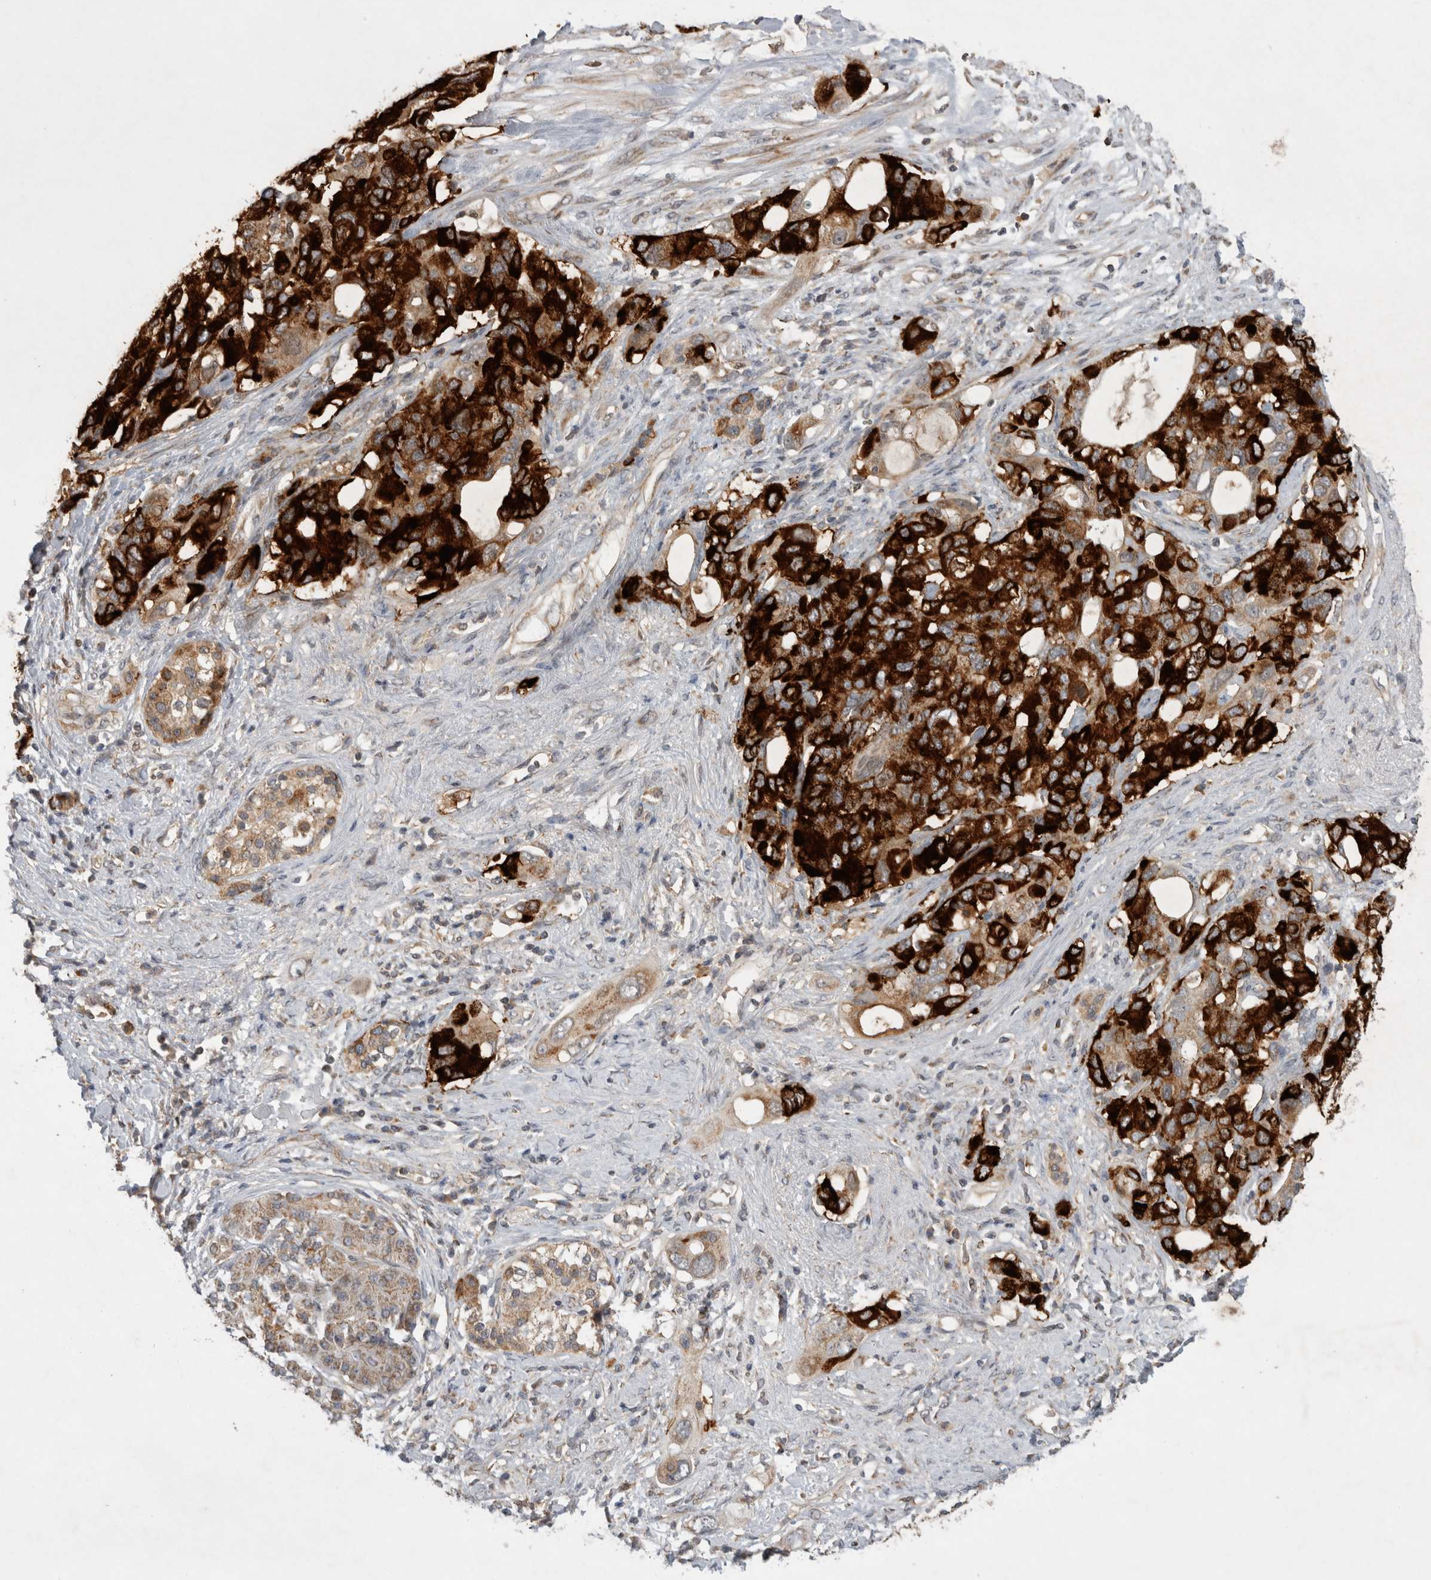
{"staining": {"intensity": "strong", "quantity": ">75%", "location": "cytoplasmic/membranous"}, "tissue": "pancreatic cancer", "cell_type": "Tumor cells", "image_type": "cancer", "snomed": [{"axis": "morphology", "description": "Adenocarcinoma, NOS"}, {"axis": "topography", "description": "Pancreas"}], "caption": "IHC staining of pancreatic adenocarcinoma, which reveals high levels of strong cytoplasmic/membranous staining in approximately >75% of tumor cells indicating strong cytoplasmic/membranous protein staining. The staining was performed using DAB (3,3'-diaminobenzidine) (brown) for protein detection and nuclei were counterstained in hematoxylin (blue).", "gene": "KCNIP1", "patient": {"sex": "female", "age": 56}}